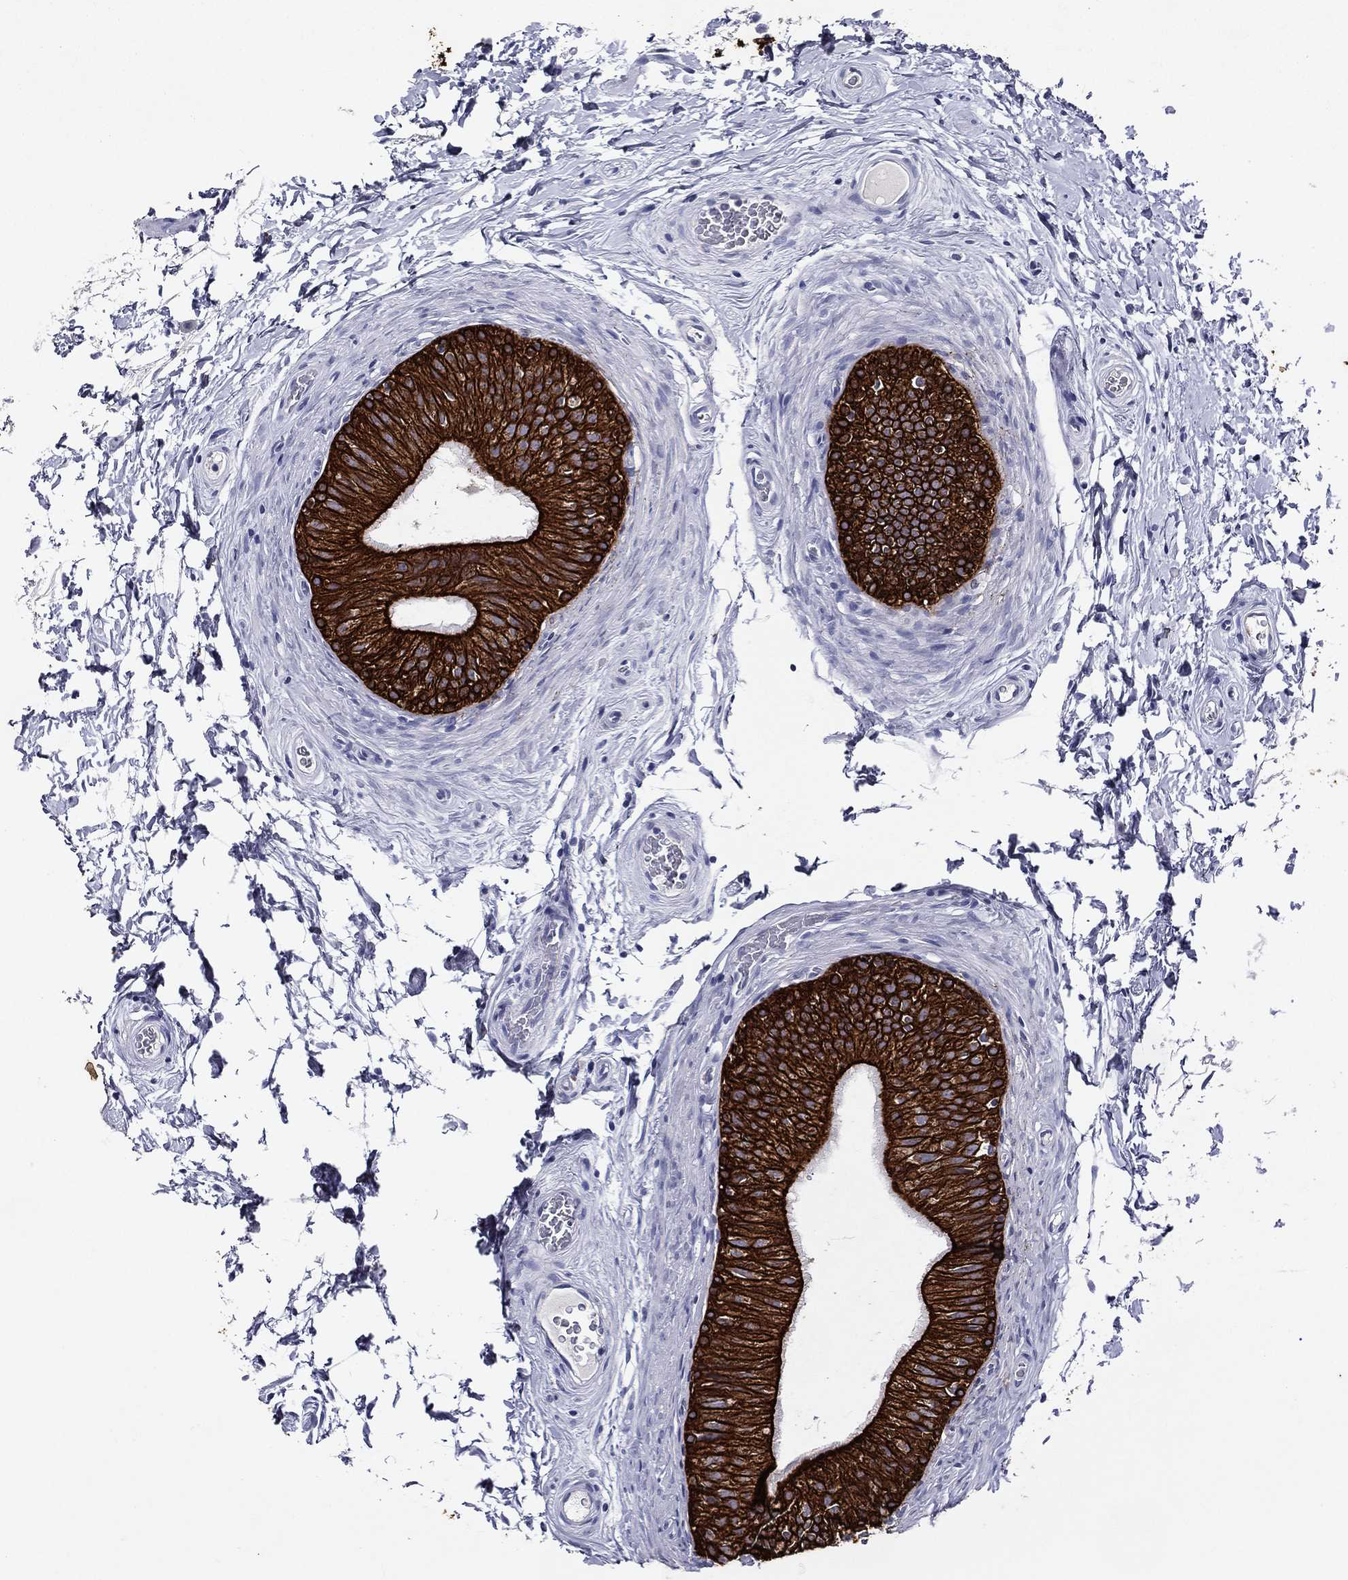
{"staining": {"intensity": "strong", "quantity": ">75%", "location": "cytoplasmic/membranous"}, "tissue": "epididymis", "cell_type": "Glandular cells", "image_type": "normal", "snomed": [{"axis": "morphology", "description": "Normal tissue, NOS"}, {"axis": "topography", "description": "Epididymis"}], "caption": "A photomicrograph of human epididymis stained for a protein displays strong cytoplasmic/membranous brown staining in glandular cells.", "gene": "KRT7", "patient": {"sex": "male", "age": 34}}